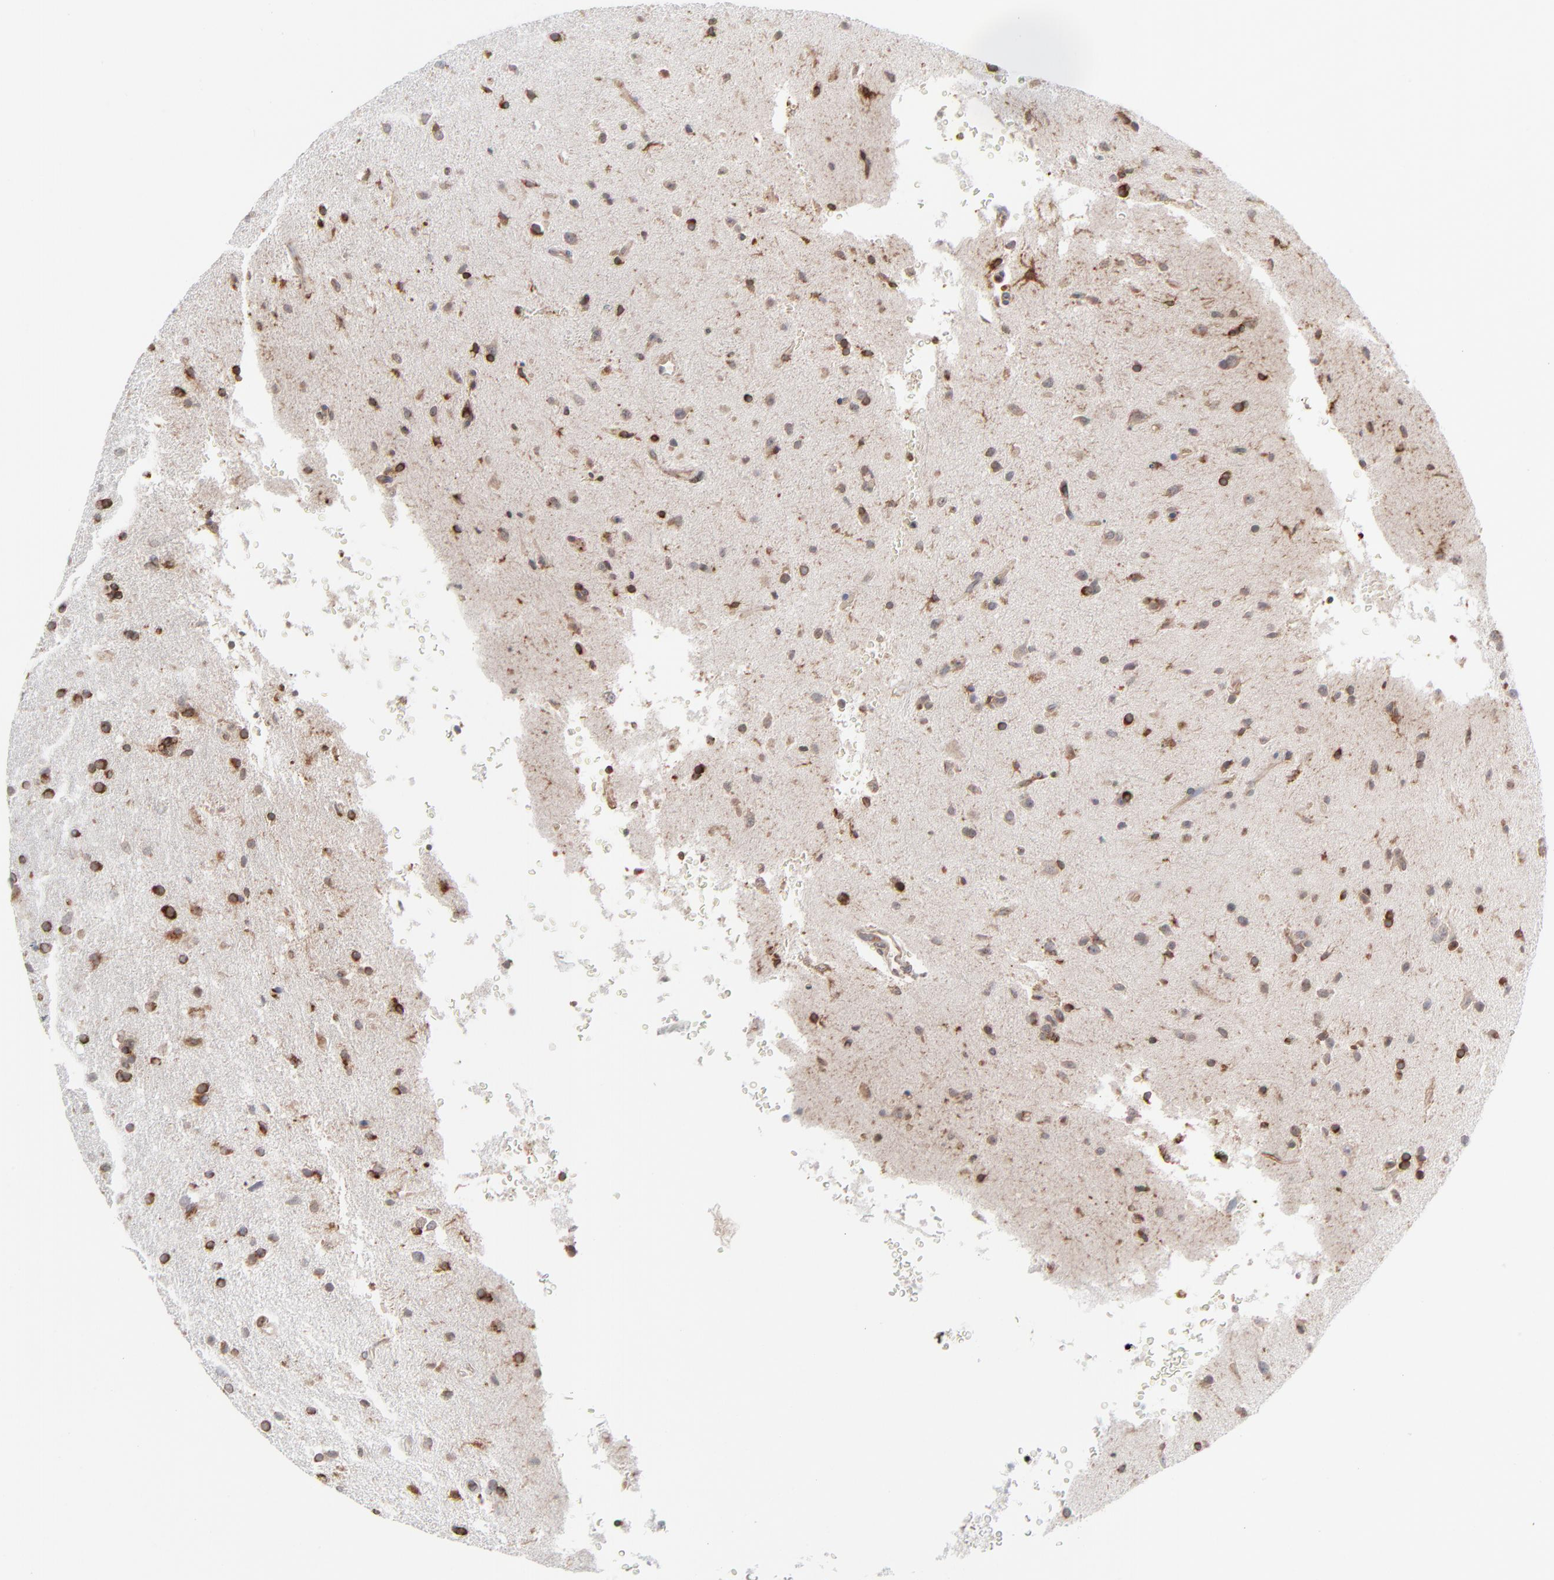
{"staining": {"intensity": "moderate", "quantity": "25%-75%", "location": "cytoplasmic/membranous"}, "tissue": "glioma", "cell_type": "Tumor cells", "image_type": "cancer", "snomed": [{"axis": "morphology", "description": "Glioma, malignant, High grade"}, {"axis": "topography", "description": "Brain"}], "caption": "High-magnification brightfield microscopy of high-grade glioma (malignant) stained with DAB (brown) and counterstained with hematoxylin (blue). tumor cells exhibit moderate cytoplasmic/membranous expression is seen in approximately25%-75% of cells. The protein is stained brown, and the nuclei are stained in blue (DAB (3,3'-diaminobenzidine) IHC with brightfield microscopy, high magnification).", "gene": "KDSR", "patient": {"sex": "male", "age": 33}}